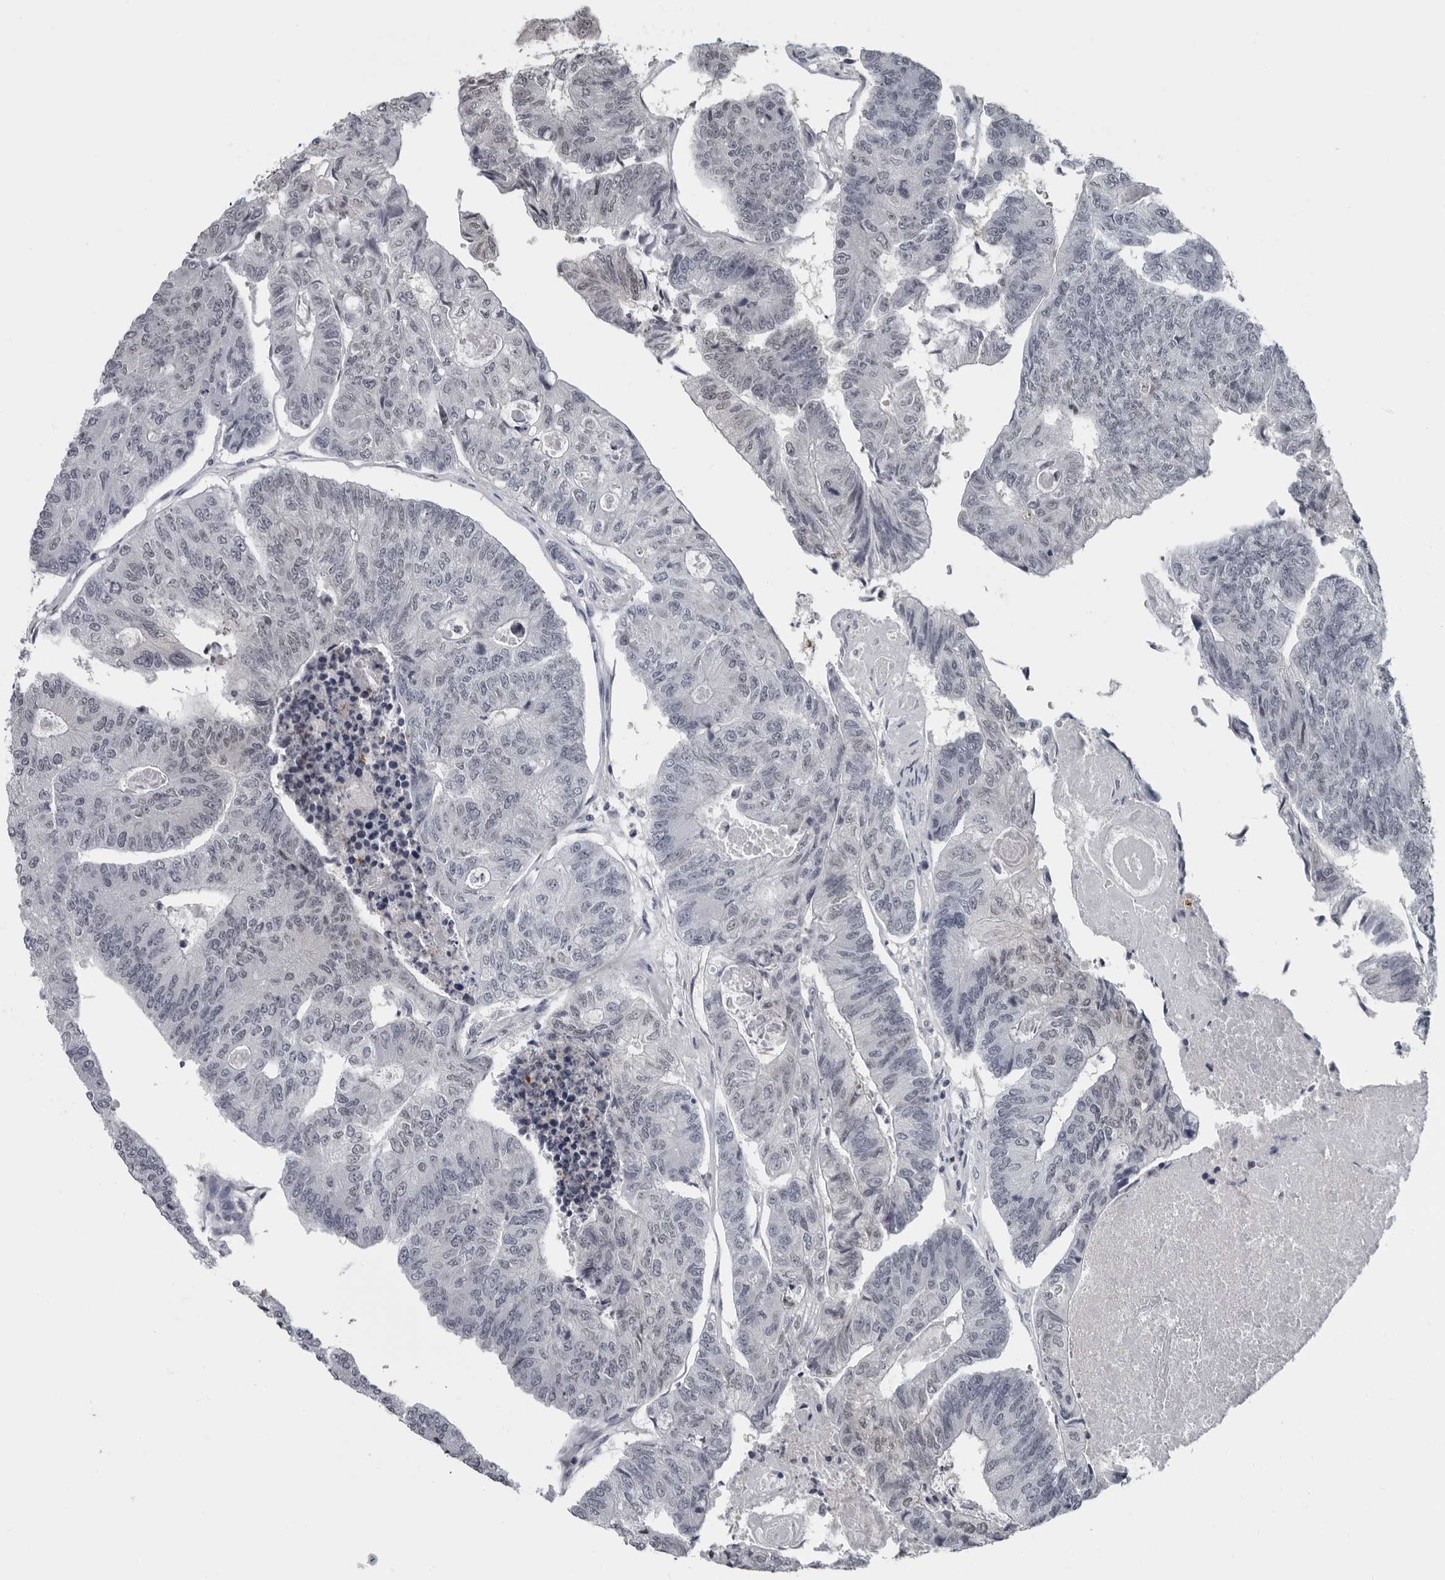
{"staining": {"intensity": "negative", "quantity": "none", "location": "none"}, "tissue": "colorectal cancer", "cell_type": "Tumor cells", "image_type": "cancer", "snomed": [{"axis": "morphology", "description": "Adenocarcinoma, NOS"}, {"axis": "topography", "description": "Colon"}], "caption": "Adenocarcinoma (colorectal) stained for a protein using immunohistochemistry displays no positivity tumor cells.", "gene": "LZIC", "patient": {"sex": "female", "age": 67}}